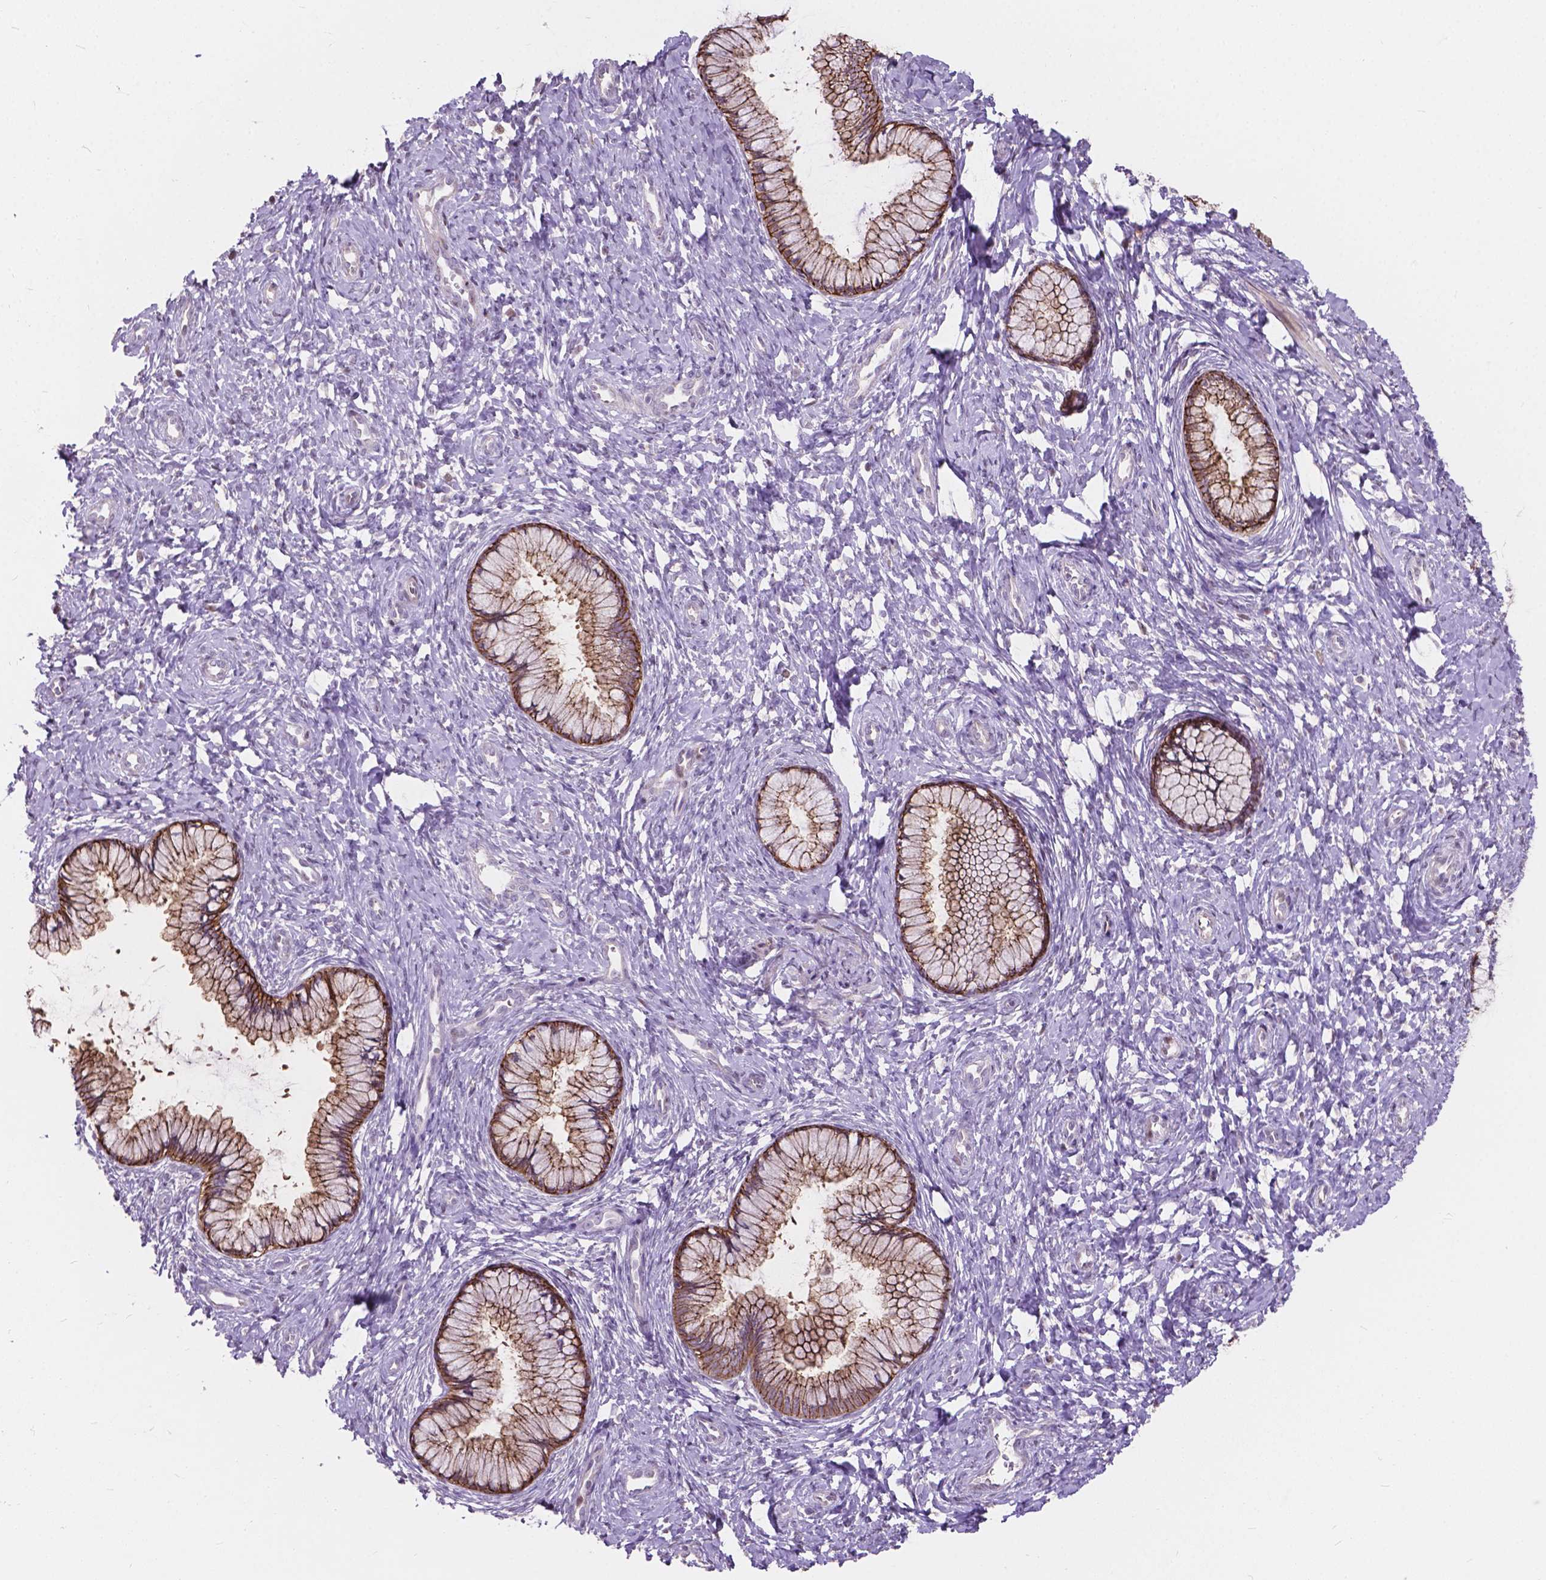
{"staining": {"intensity": "moderate", "quantity": ">75%", "location": "cytoplasmic/membranous"}, "tissue": "cervix", "cell_type": "Glandular cells", "image_type": "normal", "snomed": [{"axis": "morphology", "description": "Normal tissue, NOS"}, {"axis": "topography", "description": "Cervix"}], "caption": "About >75% of glandular cells in normal cervix exhibit moderate cytoplasmic/membranous protein staining as visualized by brown immunohistochemical staining.", "gene": "MYH14", "patient": {"sex": "female", "age": 37}}